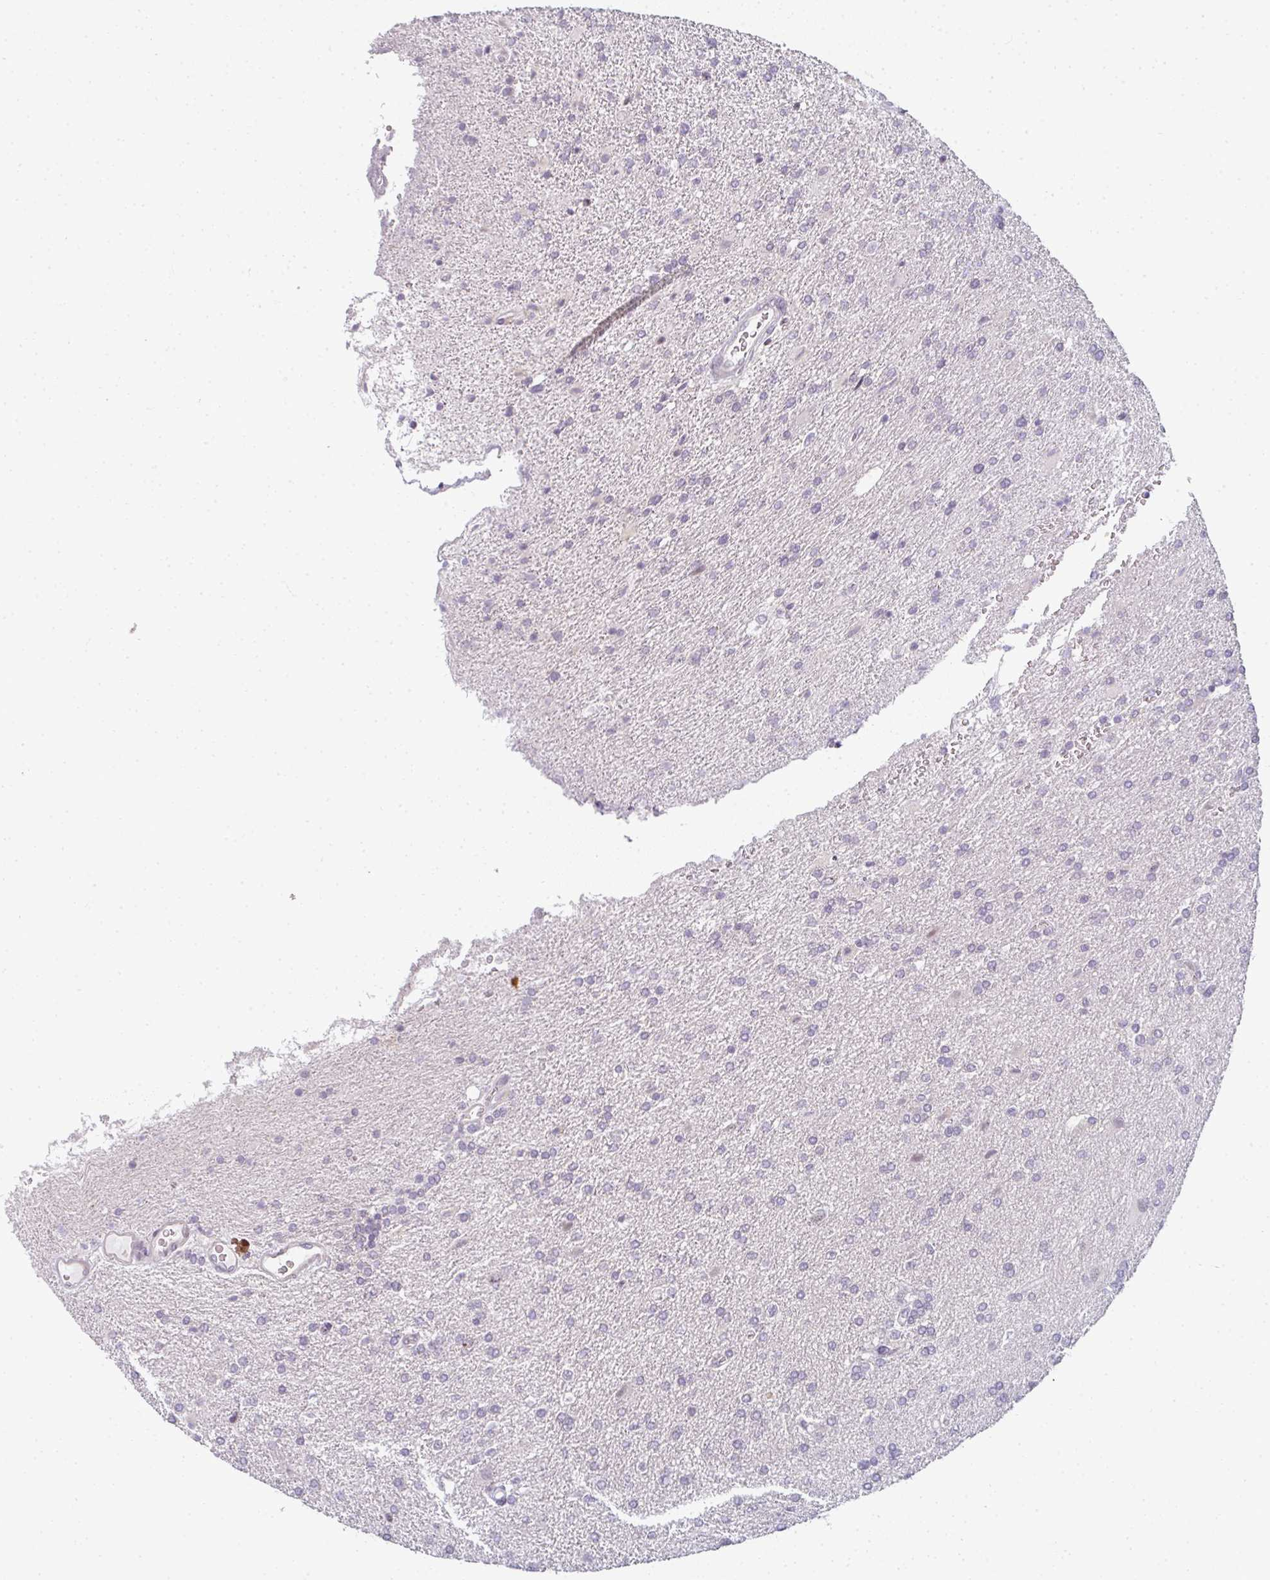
{"staining": {"intensity": "negative", "quantity": "none", "location": "none"}, "tissue": "glioma", "cell_type": "Tumor cells", "image_type": "cancer", "snomed": [{"axis": "morphology", "description": "Glioma, malignant, High grade"}, {"axis": "topography", "description": "Brain"}], "caption": "Immunohistochemistry (IHC) micrograph of human malignant glioma (high-grade) stained for a protein (brown), which demonstrates no staining in tumor cells. (DAB immunohistochemistry (IHC) with hematoxylin counter stain).", "gene": "RBBP6", "patient": {"sex": "male", "age": 56}}